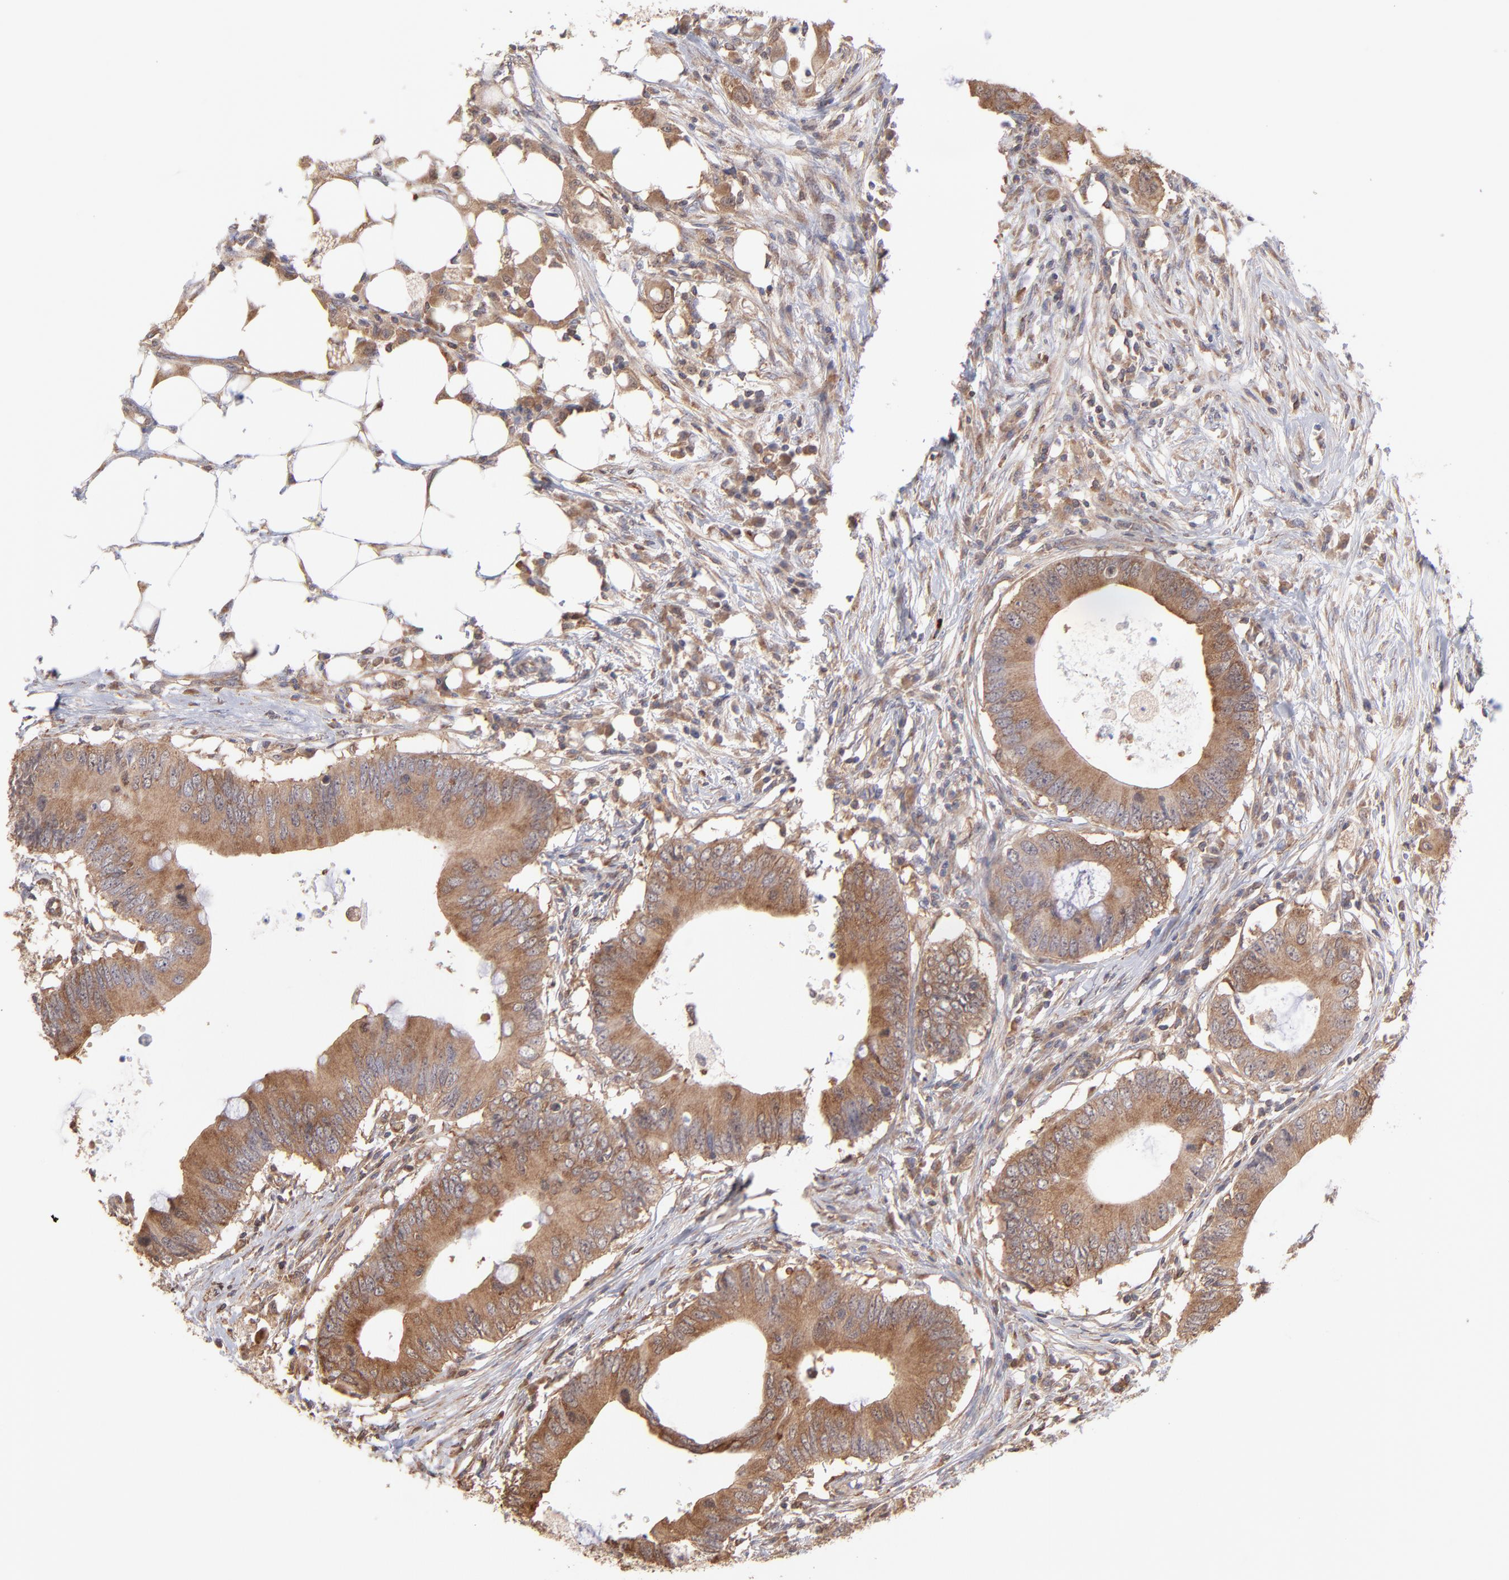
{"staining": {"intensity": "moderate", "quantity": ">75%", "location": "cytoplasmic/membranous"}, "tissue": "colorectal cancer", "cell_type": "Tumor cells", "image_type": "cancer", "snomed": [{"axis": "morphology", "description": "Adenocarcinoma, NOS"}, {"axis": "topography", "description": "Colon"}], "caption": "A histopathology image showing moderate cytoplasmic/membranous staining in approximately >75% of tumor cells in colorectal cancer, as visualized by brown immunohistochemical staining.", "gene": "MAPRE1", "patient": {"sex": "male", "age": 71}}